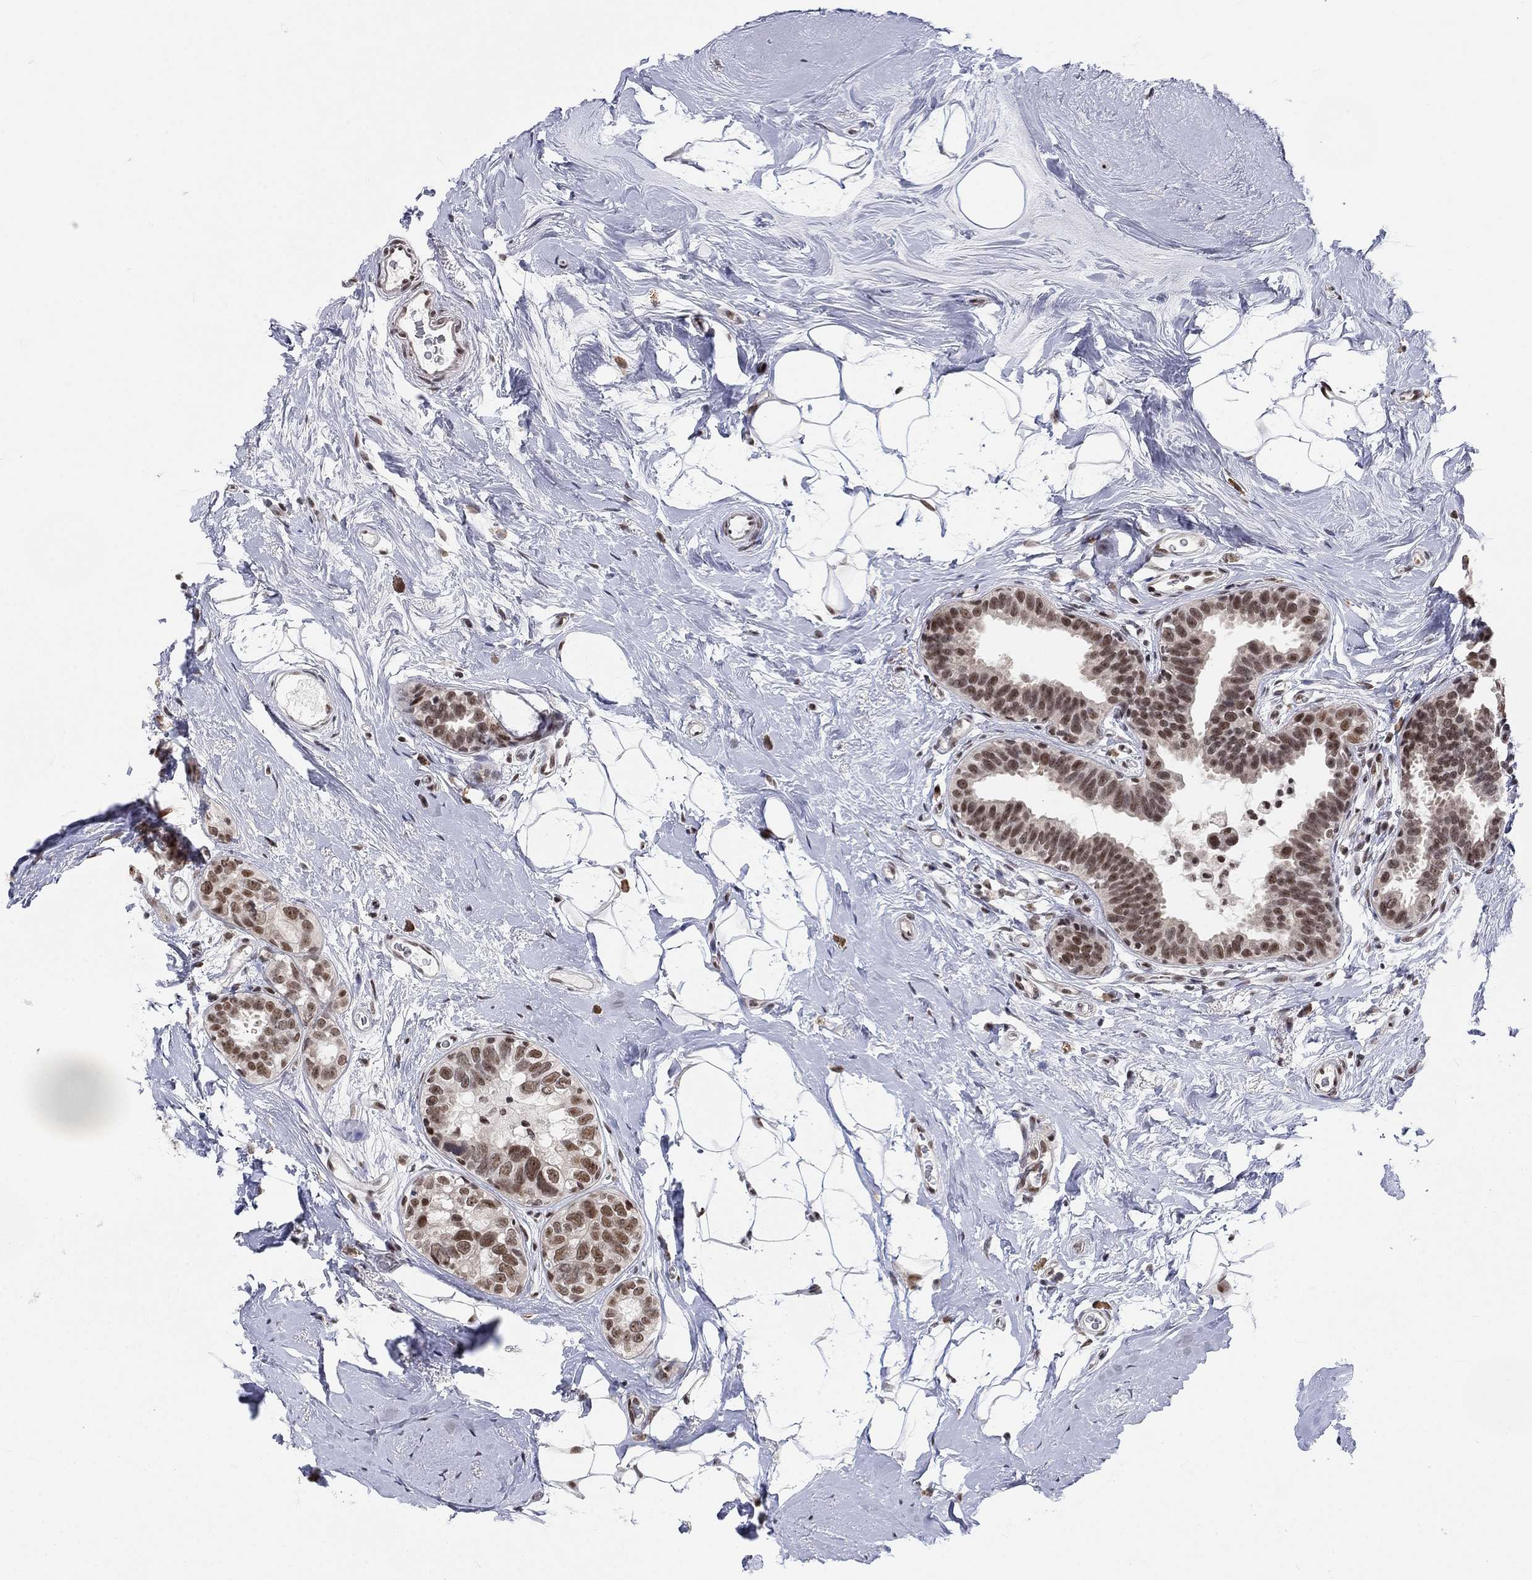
{"staining": {"intensity": "moderate", "quantity": ">75%", "location": "nuclear"}, "tissue": "breast cancer", "cell_type": "Tumor cells", "image_type": "cancer", "snomed": [{"axis": "morphology", "description": "Duct carcinoma"}, {"axis": "topography", "description": "Breast"}], "caption": "Immunohistochemical staining of breast cancer (intraductal carcinoma) shows medium levels of moderate nuclear expression in about >75% of tumor cells.", "gene": "FYTTD1", "patient": {"sex": "female", "age": 55}}